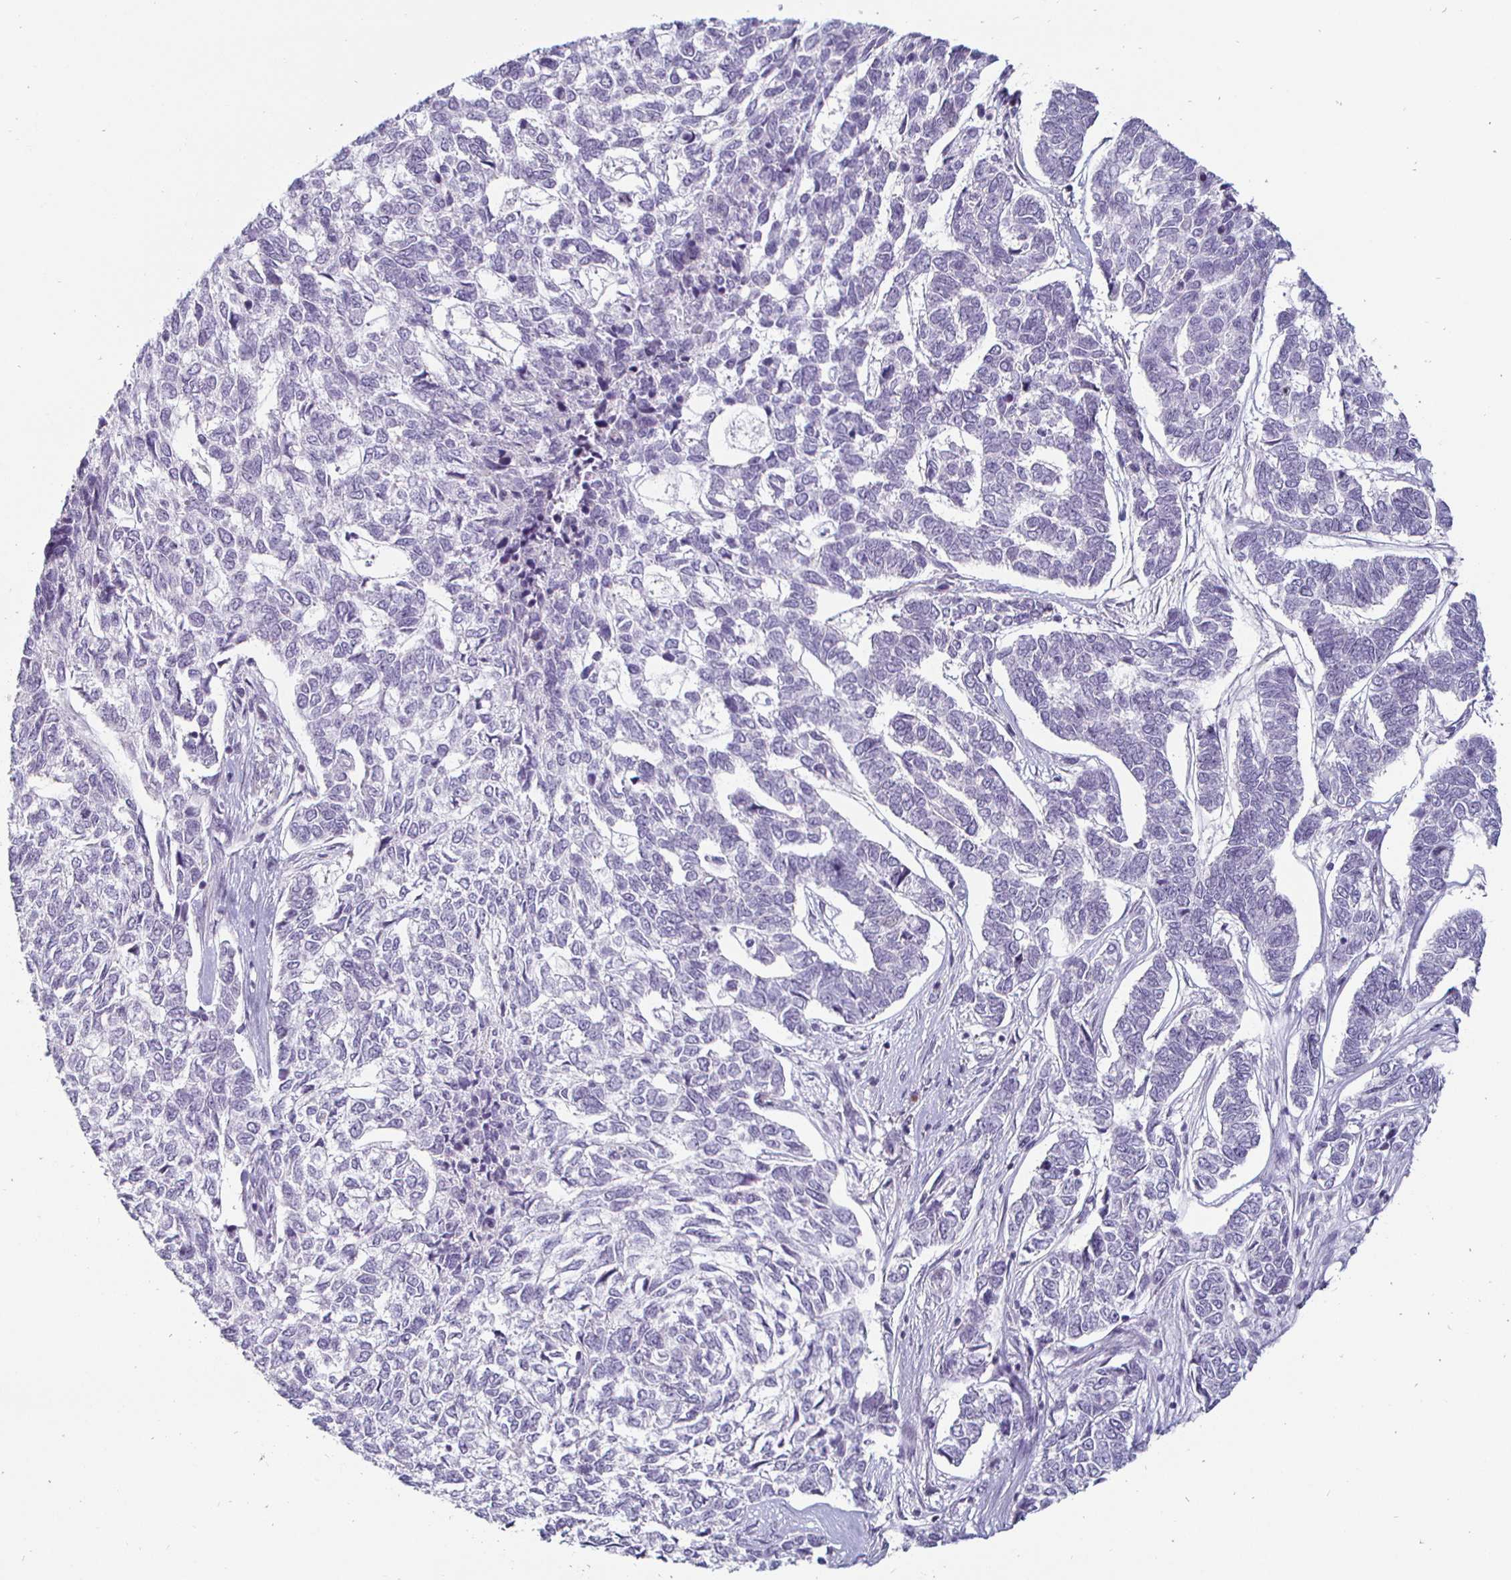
{"staining": {"intensity": "negative", "quantity": "none", "location": "none"}, "tissue": "skin cancer", "cell_type": "Tumor cells", "image_type": "cancer", "snomed": [{"axis": "morphology", "description": "Basal cell carcinoma"}, {"axis": "topography", "description": "Skin"}], "caption": "Protein analysis of skin cancer (basal cell carcinoma) demonstrates no significant expression in tumor cells. (Brightfield microscopy of DAB (3,3'-diaminobenzidine) immunohistochemistry at high magnification).", "gene": "DMRTB1", "patient": {"sex": "female", "age": 65}}